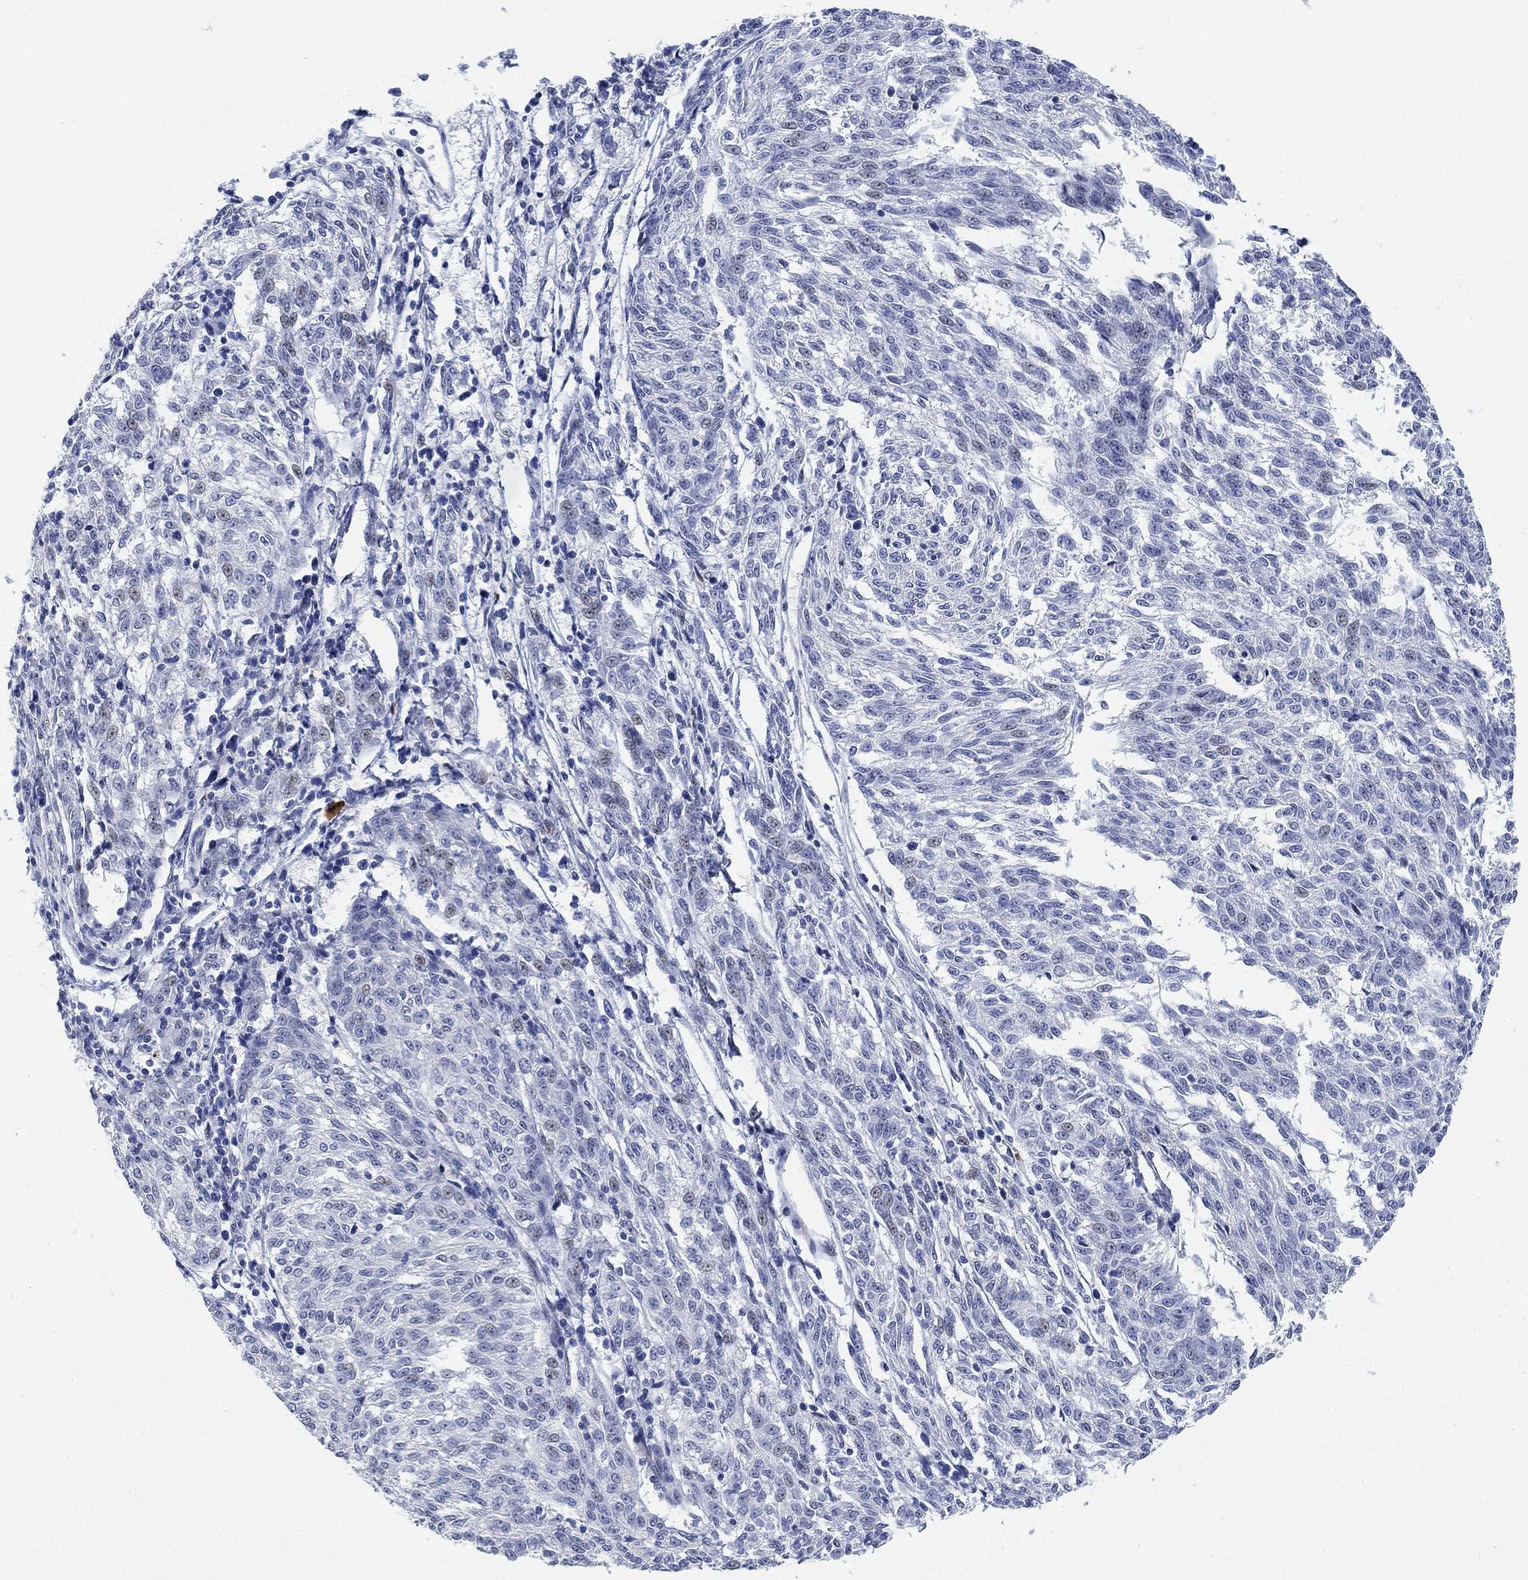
{"staining": {"intensity": "negative", "quantity": "none", "location": "none"}, "tissue": "melanoma", "cell_type": "Tumor cells", "image_type": "cancer", "snomed": [{"axis": "morphology", "description": "Malignant melanoma, NOS"}, {"axis": "topography", "description": "Skin"}], "caption": "High magnification brightfield microscopy of malignant melanoma stained with DAB (brown) and counterstained with hematoxylin (blue): tumor cells show no significant expression.", "gene": "PAX6", "patient": {"sex": "female", "age": 72}}